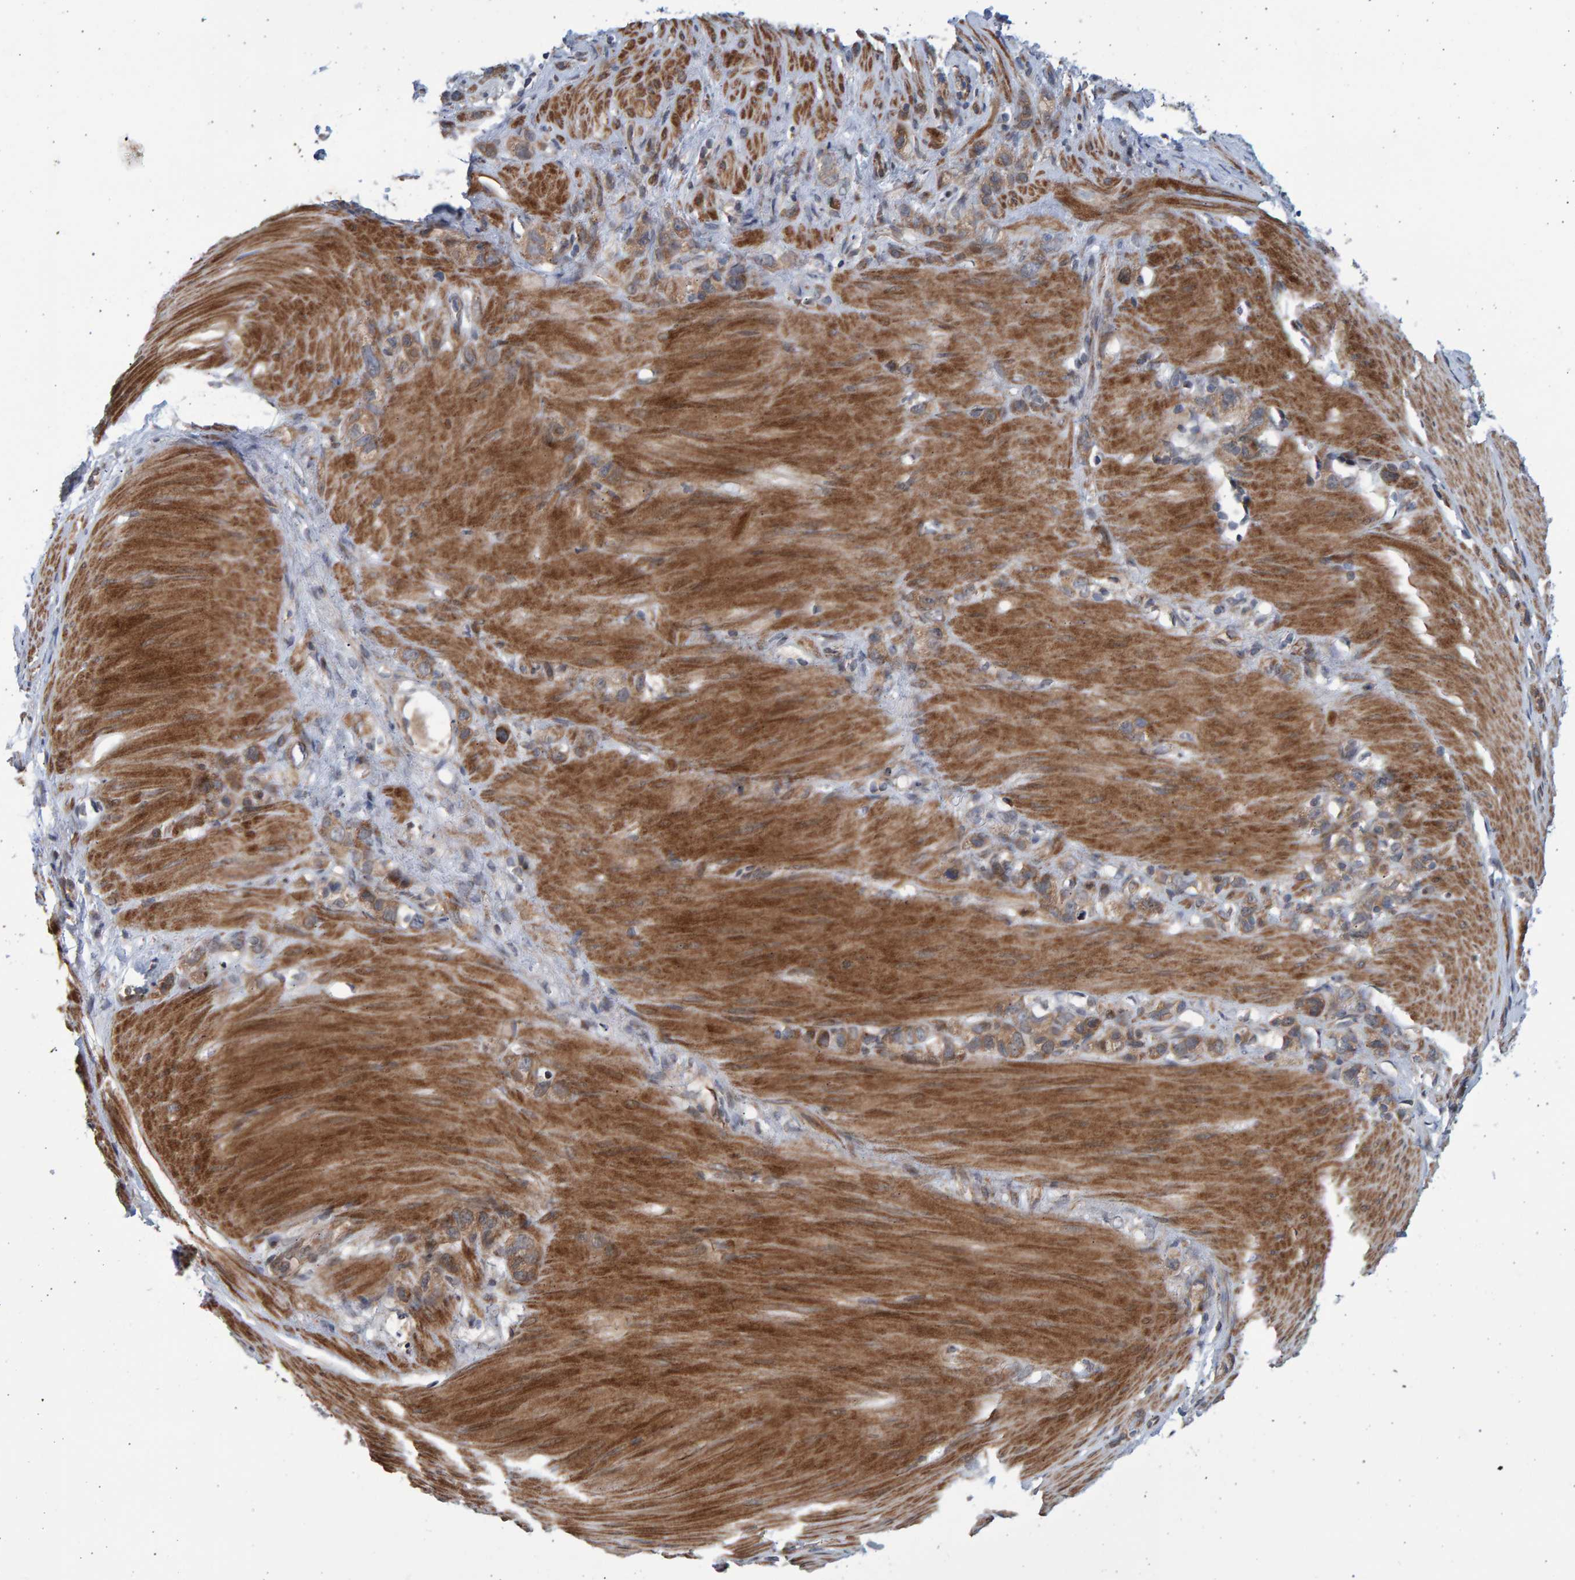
{"staining": {"intensity": "weak", "quantity": ">75%", "location": "cytoplasmic/membranous"}, "tissue": "stomach cancer", "cell_type": "Tumor cells", "image_type": "cancer", "snomed": [{"axis": "morphology", "description": "Normal tissue, NOS"}, {"axis": "morphology", "description": "Adenocarcinoma, NOS"}, {"axis": "morphology", "description": "Adenocarcinoma, High grade"}, {"axis": "topography", "description": "Stomach, upper"}, {"axis": "topography", "description": "Stomach"}], "caption": "Immunohistochemistry (IHC) (DAB) staining of human stomach cancer displays weak cytoplasmic/membranous protein expression in approximately >75% of tumor cells.", "gene": "LRBA", "patient": {"sex": "female", "age": 65}}